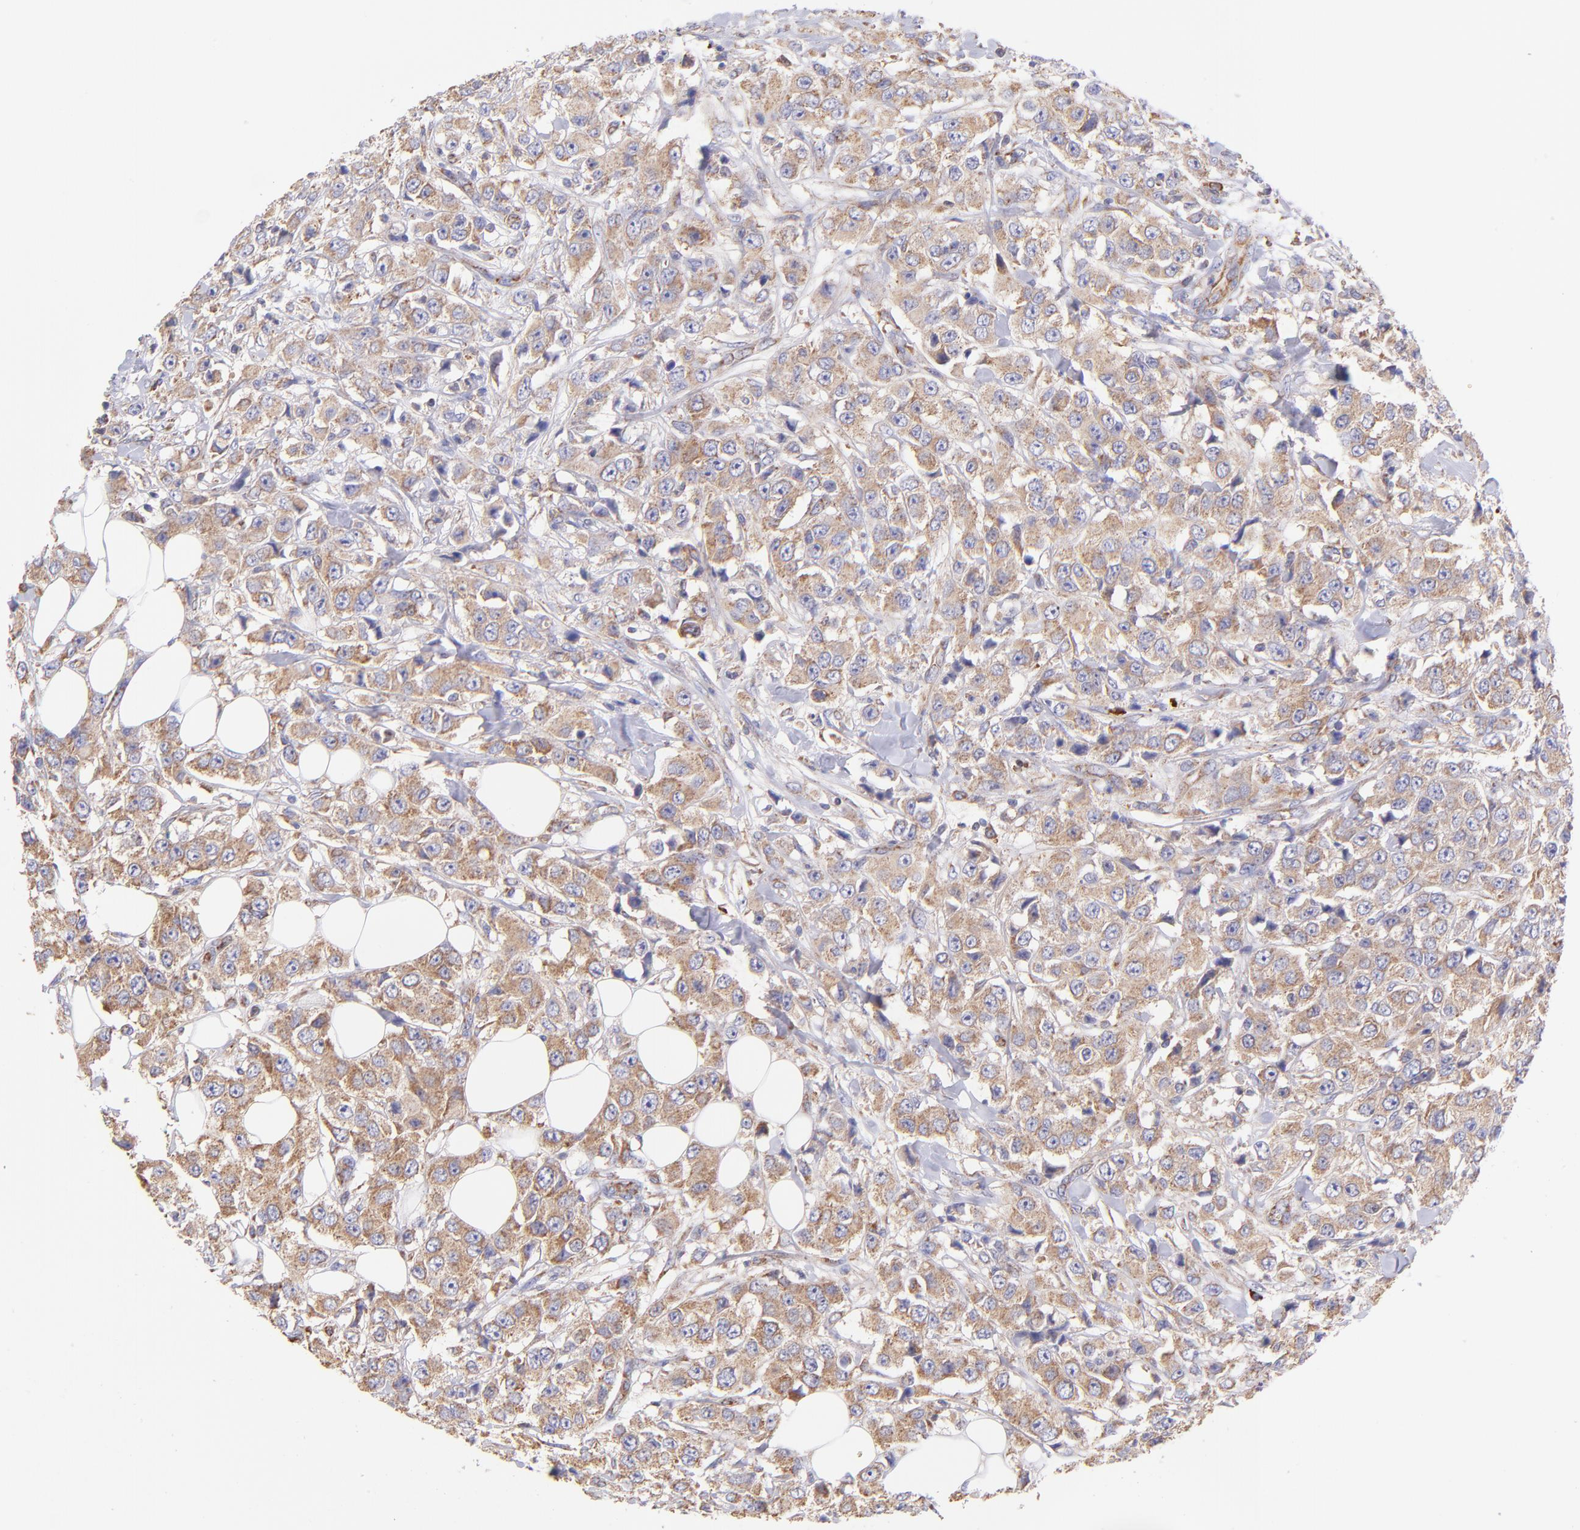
{"staining": {"intensity": "weak", "quantity": ">75%", "location": "cytoplasmic/membranous"}, "tissue": "breast cancer", "cell_type": "Tumor cells", "image_type": "cancer", "snomed": [{"axis": "morphology", "description": "Duct carcinoma"}, {"axis": "topography", "description": "Breast"}], "caption": "Tumor cells exhibit low levels of weak cytoplasmic/membranous expression in about >75% of cells in infiltrating ductal carcinoma (breast).", "gene": "PREX1", "patient": {"sex": "female", "age": 58}}